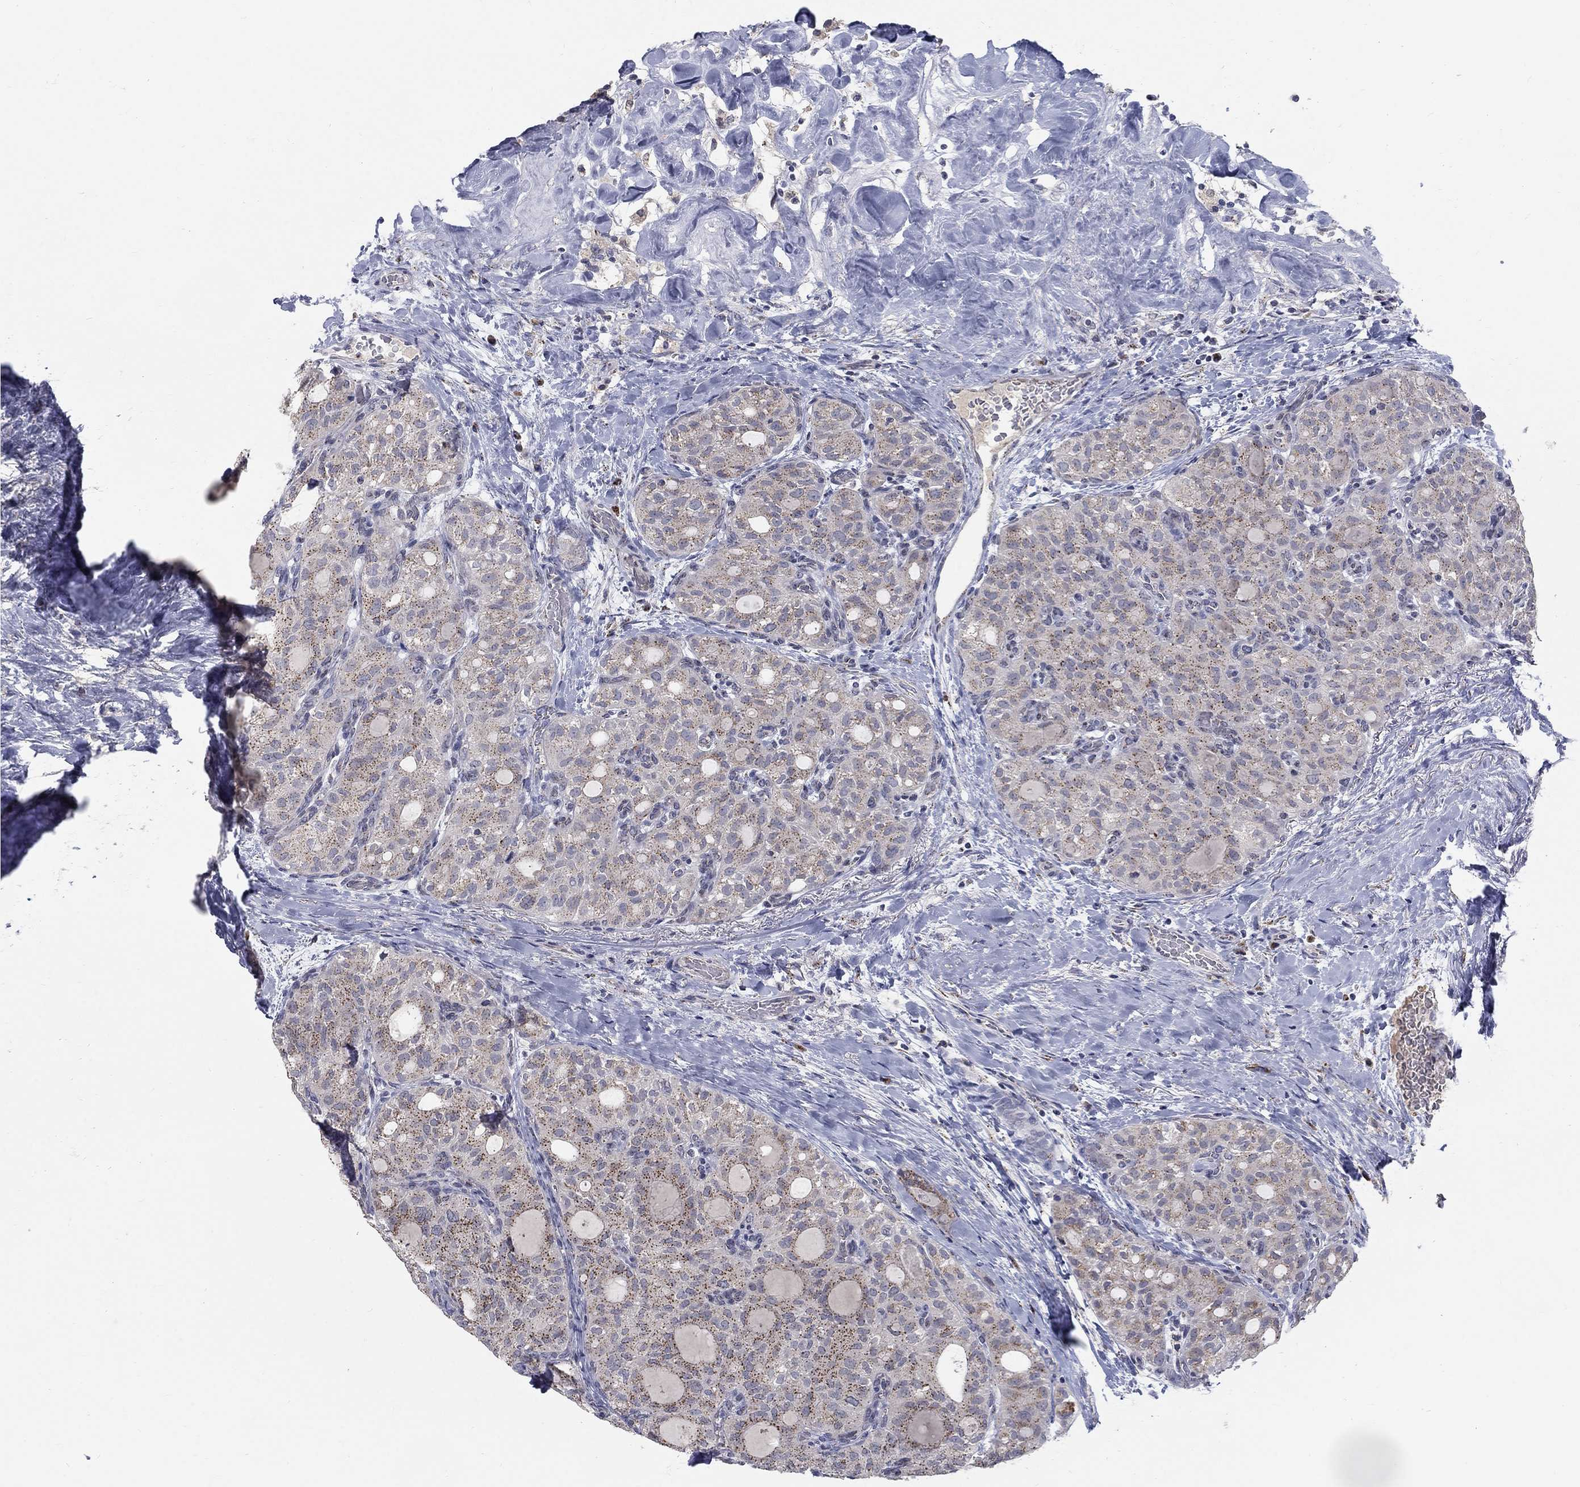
{"staining": {"intensity": "moderate", "quantity": "<25%", "location": "cytoplasmic/membranous"}, "tissue": "thyroid cancer", "cell_type": "Tumor cells", "image_type": "cancer", "snomed": [{"axis": "morphology", "description": "Follicular adenoma carcinoma, NOS"}, {"axis": "topography", "description": "Thyroid gland"}], "caption": "DAB immunohistochemical staining of human thyroid follicular adenoma carcinoma displays moderate cytoplasmic/membranous protein expression in about <25% of tumor cells.", "gene": "PANK3", "patient": {"sex": "male", "age": 75}}